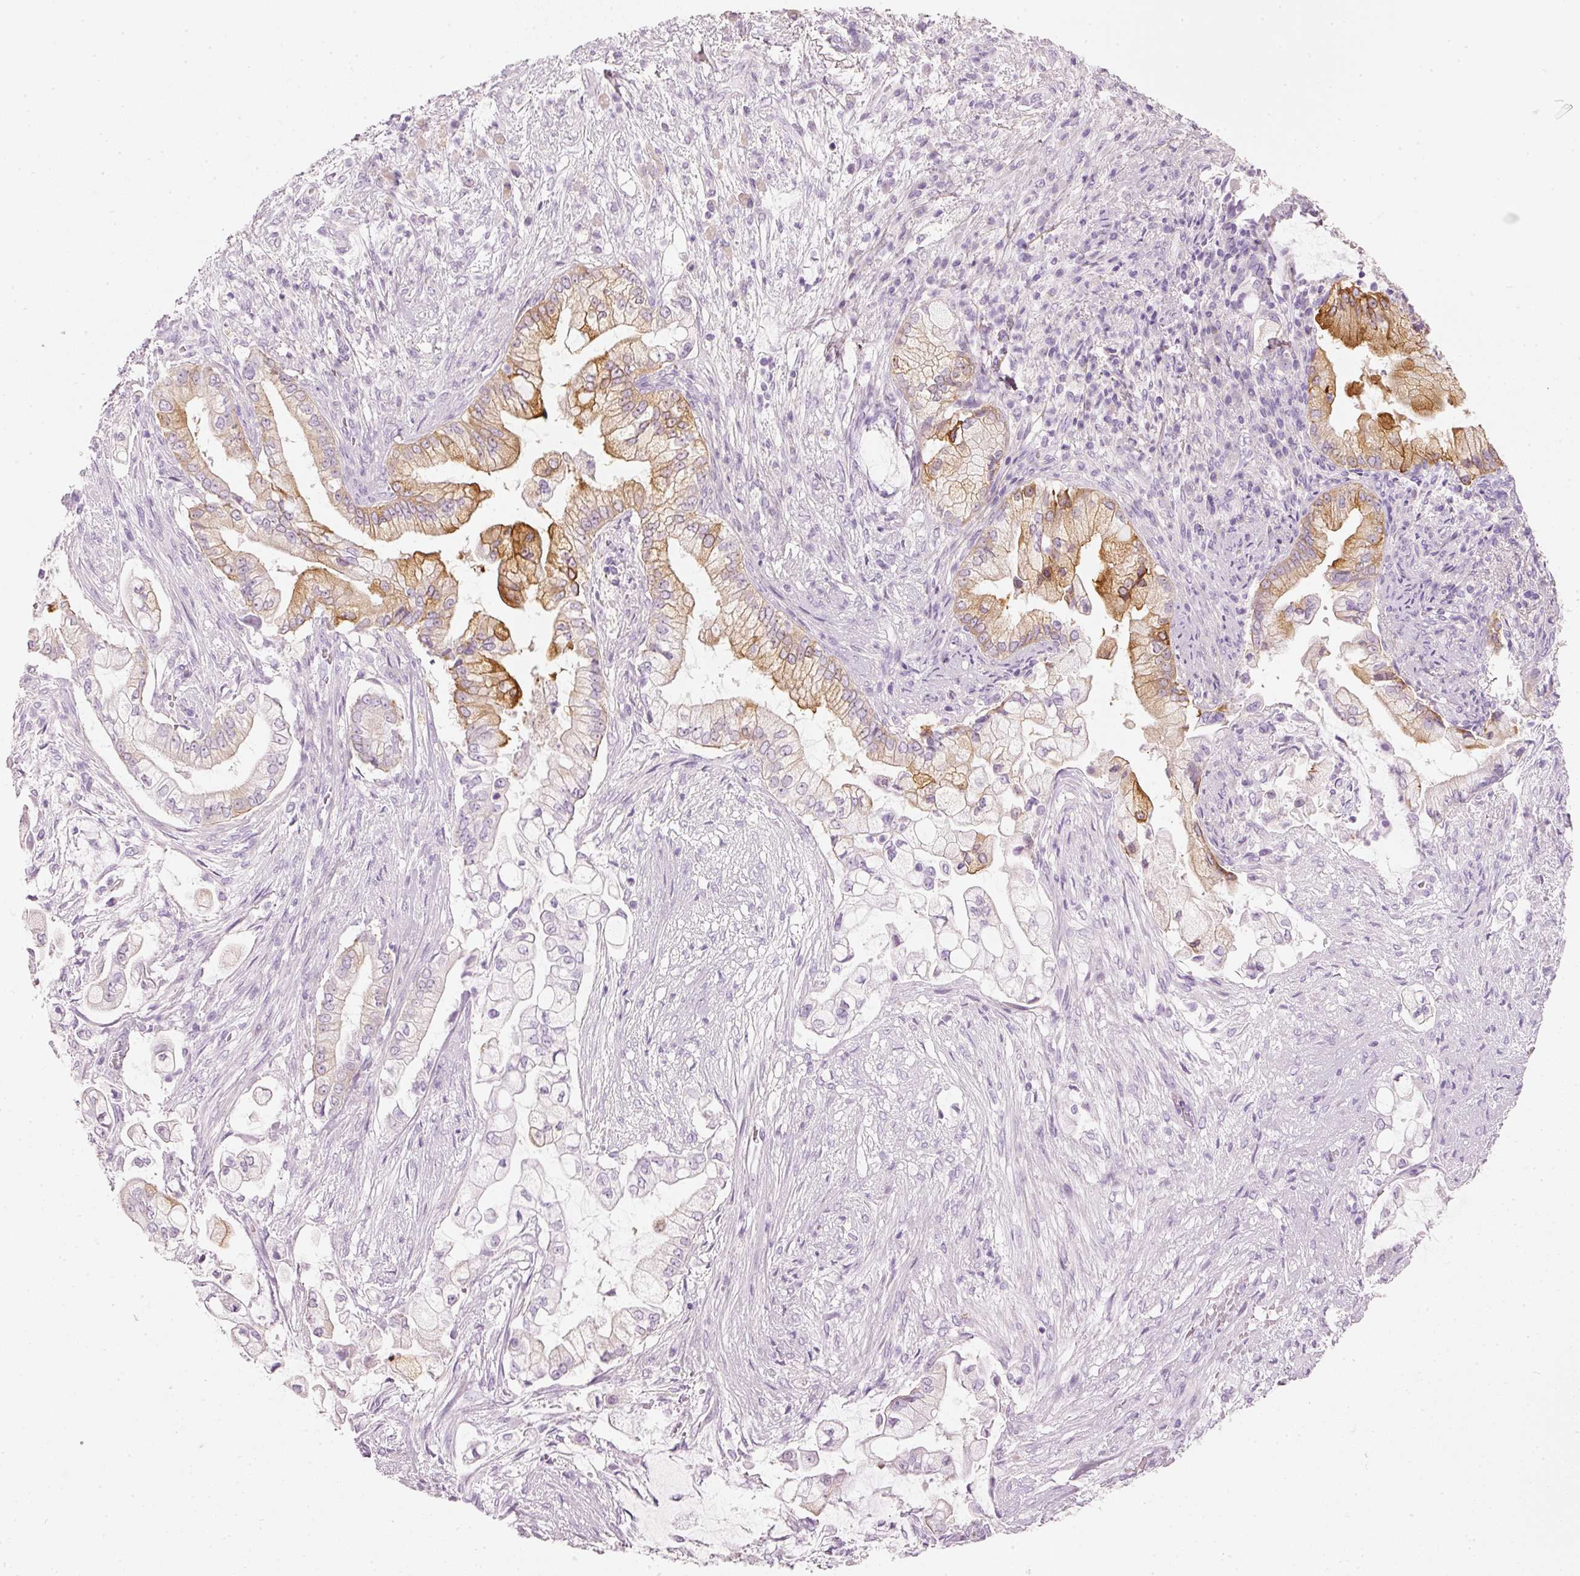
{"staining": {"intensity": "moderate", "quantity": "<25%", "location": "cytoplasmic/membranous"}, "tissue": "pancreatic cancer", "cell_type": "Tumor cells", "image_type": "cancer", "snomed": [{"axis": "morphology", "description": "Adenocarcinoma, NOS"}, {"axis": "topography", "description": "Pancreas"}], "caption": "Brown immunohistochemical staining in pancreatic cancer (adenocarcinoma) displays moderate cytoplasmic/membranous positivity in approximately <25% of tumor cells.", "gene": "PDXDC1", "patient": {"sex": "female", "age": 69}}